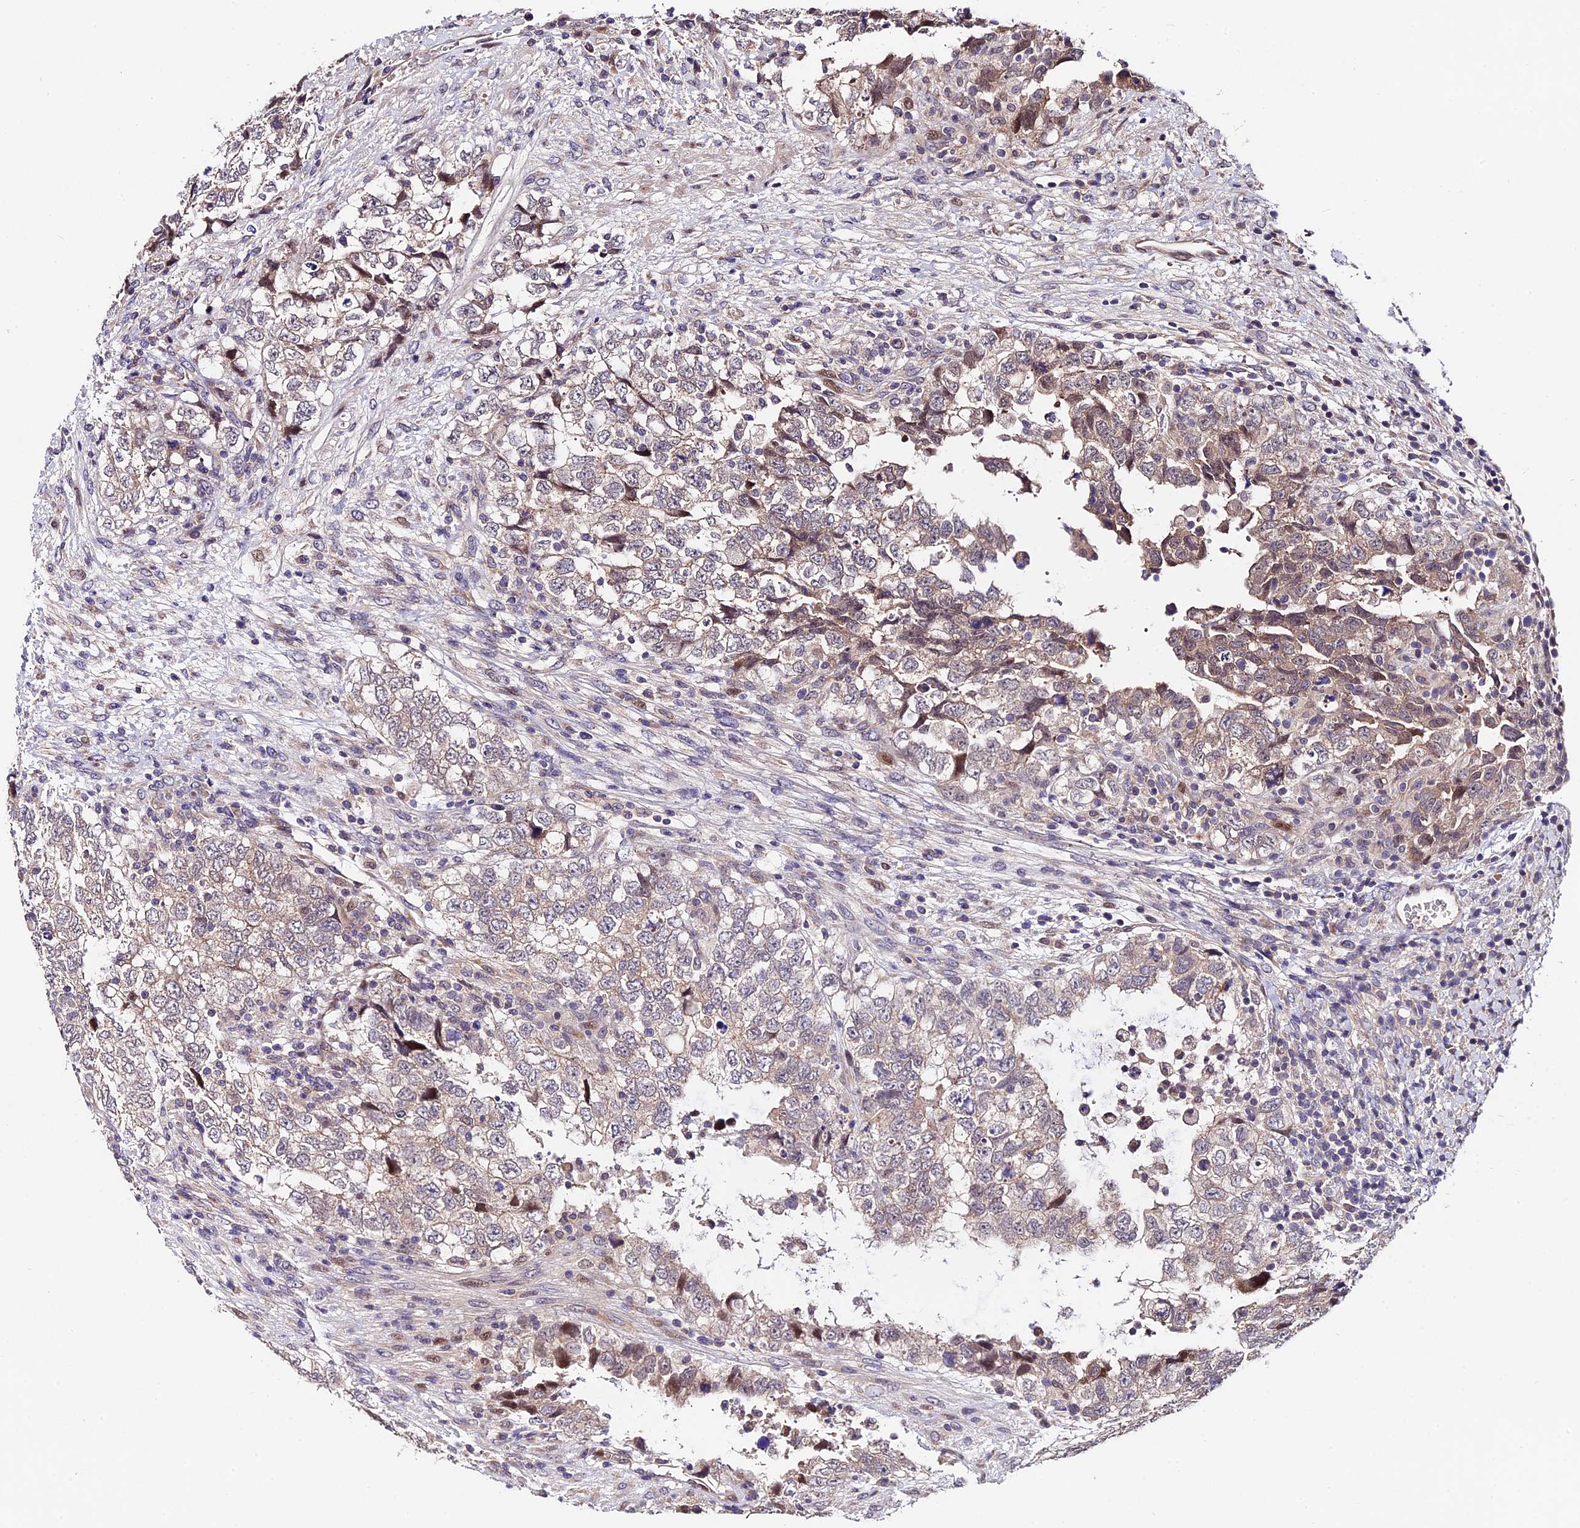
{"staining": {"intensity": "weak", "quantity": "25%-75%", "location": "cytoplasmic/membranous"}, "tissue": "testis cancer", "cell_type": "Tumor cells", "image_type": "cancer", "snomed": [{"axis": "morphology", "description": "Carcinoma, Embryonal, NOS"}, {"axis": "topography", "description": "Testis"}], "caption": "Immunohistochemistry of human embryonal carcinoma (testis) reveals low levels of weak cytoplasmic/membranous staining in approximately 25%-75% of tumor cells.", "gene": "TRMT1", "patient": {"sex": "male", "age": 37}}